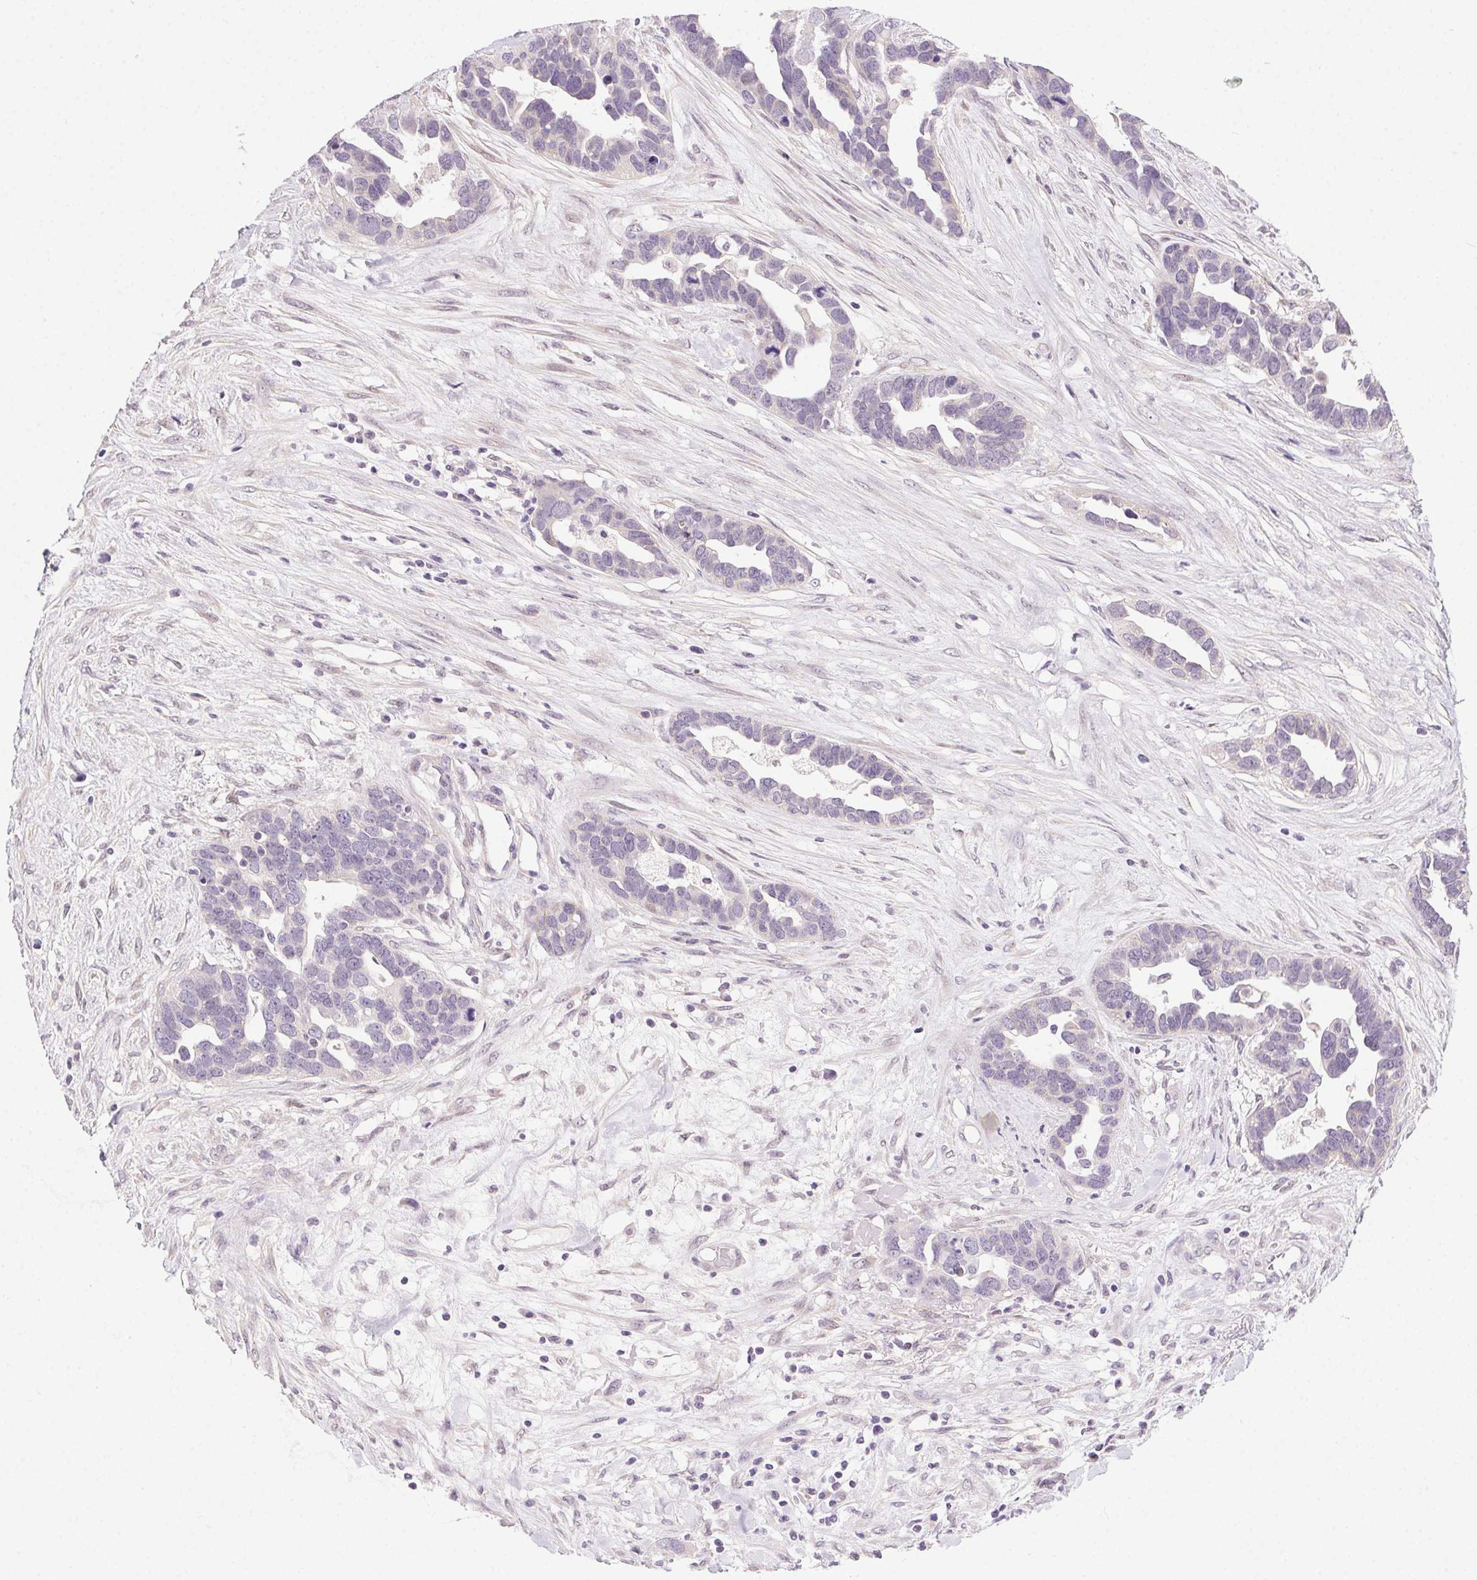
{"staining": {"intensity": "negative", "quantity": "none", "location": "none"}, "tissue": "ovarian cancer", "cell_type": "Tumor cells", "image_type": "cancer", "snomed": [{"axis": "morphology", "description": "Cystadenocarcinoma, serous, NOS"}, {"axis": "topography", "description": "Ovary"}], "caption": "Immunohistochemistry (IHC) histopathology image of human ovarian serous cystadenocarcinoma stained for a protein (brown), which shows no staining in tumor cells.", "gene": "SYT11", "patient": {"sex": "female", "age": 54}}